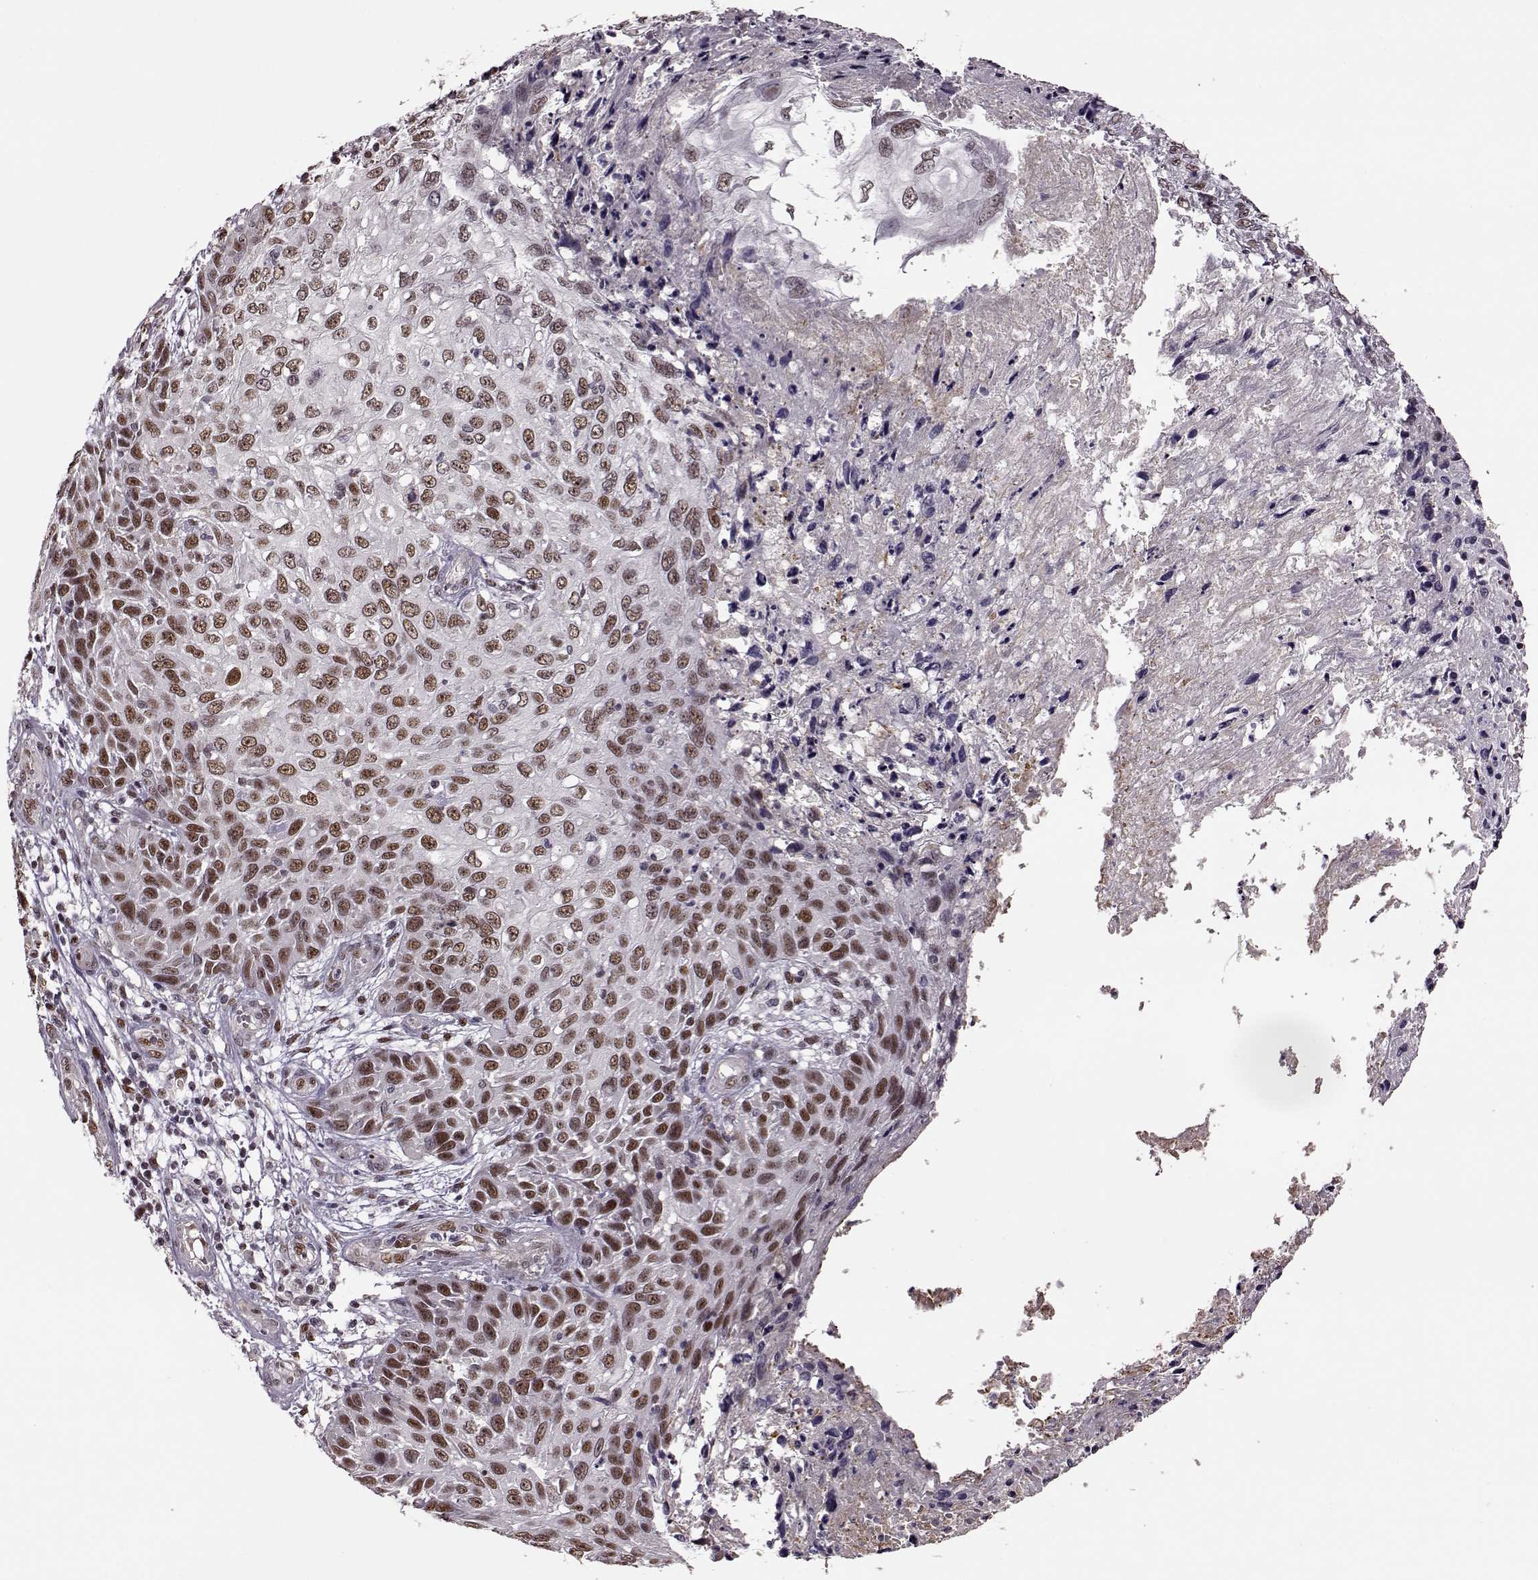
{"staining": {"intensity": "moderate", "quantity": ">75%", "location": "nuclear"}, "tissue": "skin cancer", "cell_type": "Tumor cells", "image_type": "cancer", "snomed": [{"axis": "morphology", "description": "Squamous cell carcinoma, NOS"}, {"axis": "topography", "description": "Skin"}], "caption": "This is an image of immunohistochemistry (IHC) staining of skin cancer (squamous cell carcinoma), which shows moderate expression in the nuclear of tumor cells.", "gene": "FTO", "patient": {"sex": "male", "age": 92}}